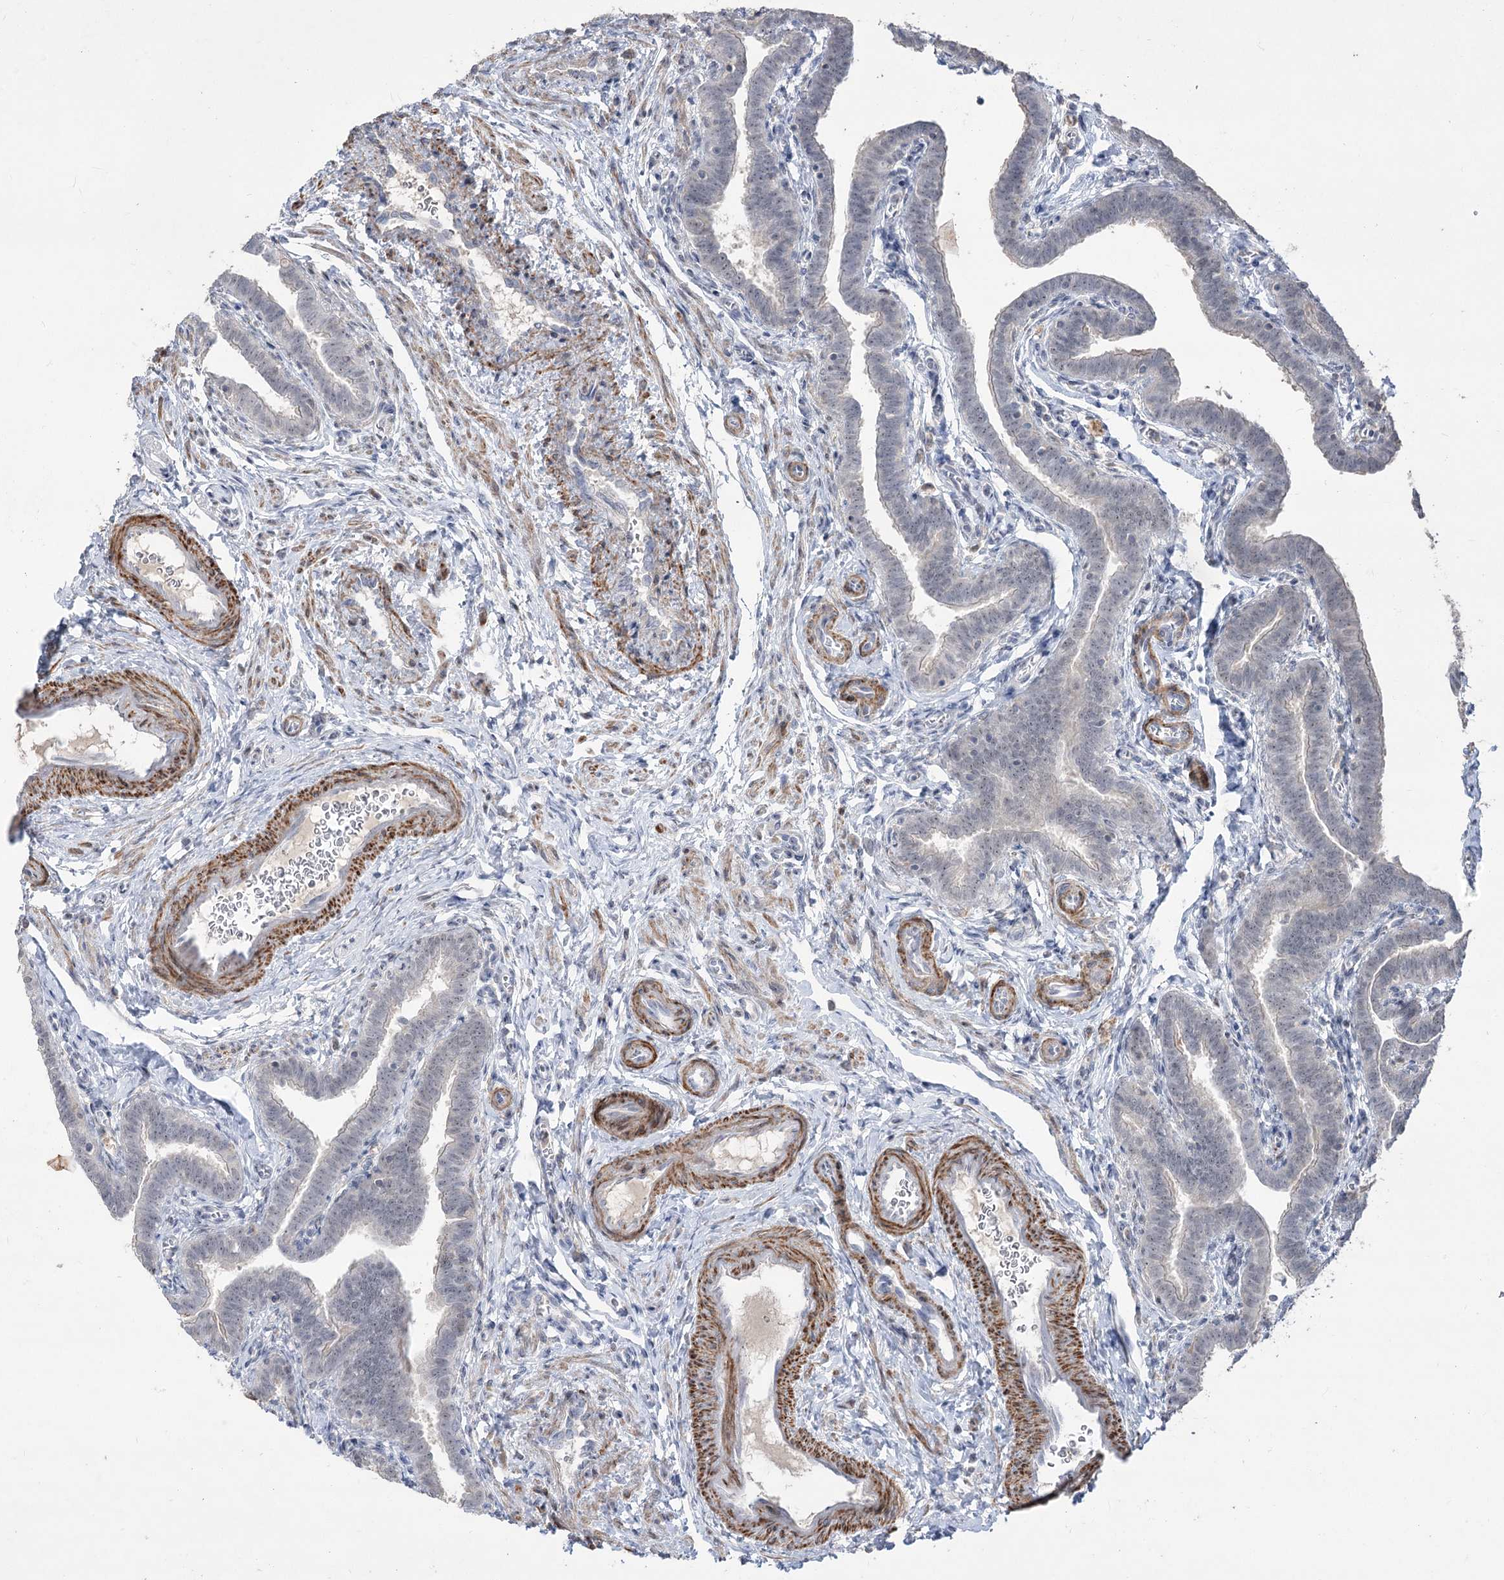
{"staining": {"intensity": "moderate", "quantity": "25%-75%", "location": "nuclear"}, "tissue": "fallopian tube", "cell_type": "Glandular cells", "image_type": "normal", "snomed": [{"axis": "morphology", "description": "Normal tissue, NOS"}, {"axis": "topography", "description": "Fallopian tube"}], "caption": "Immunohistochemistry histopathology image of benign fallopian tube stained for a protein (brown), which displays medium levels of moderate nuclear positivity in about 25%-75% of glandular cells.", "gene": "ZSCAN23", "patient": {"sex": "female", "age": 36}}